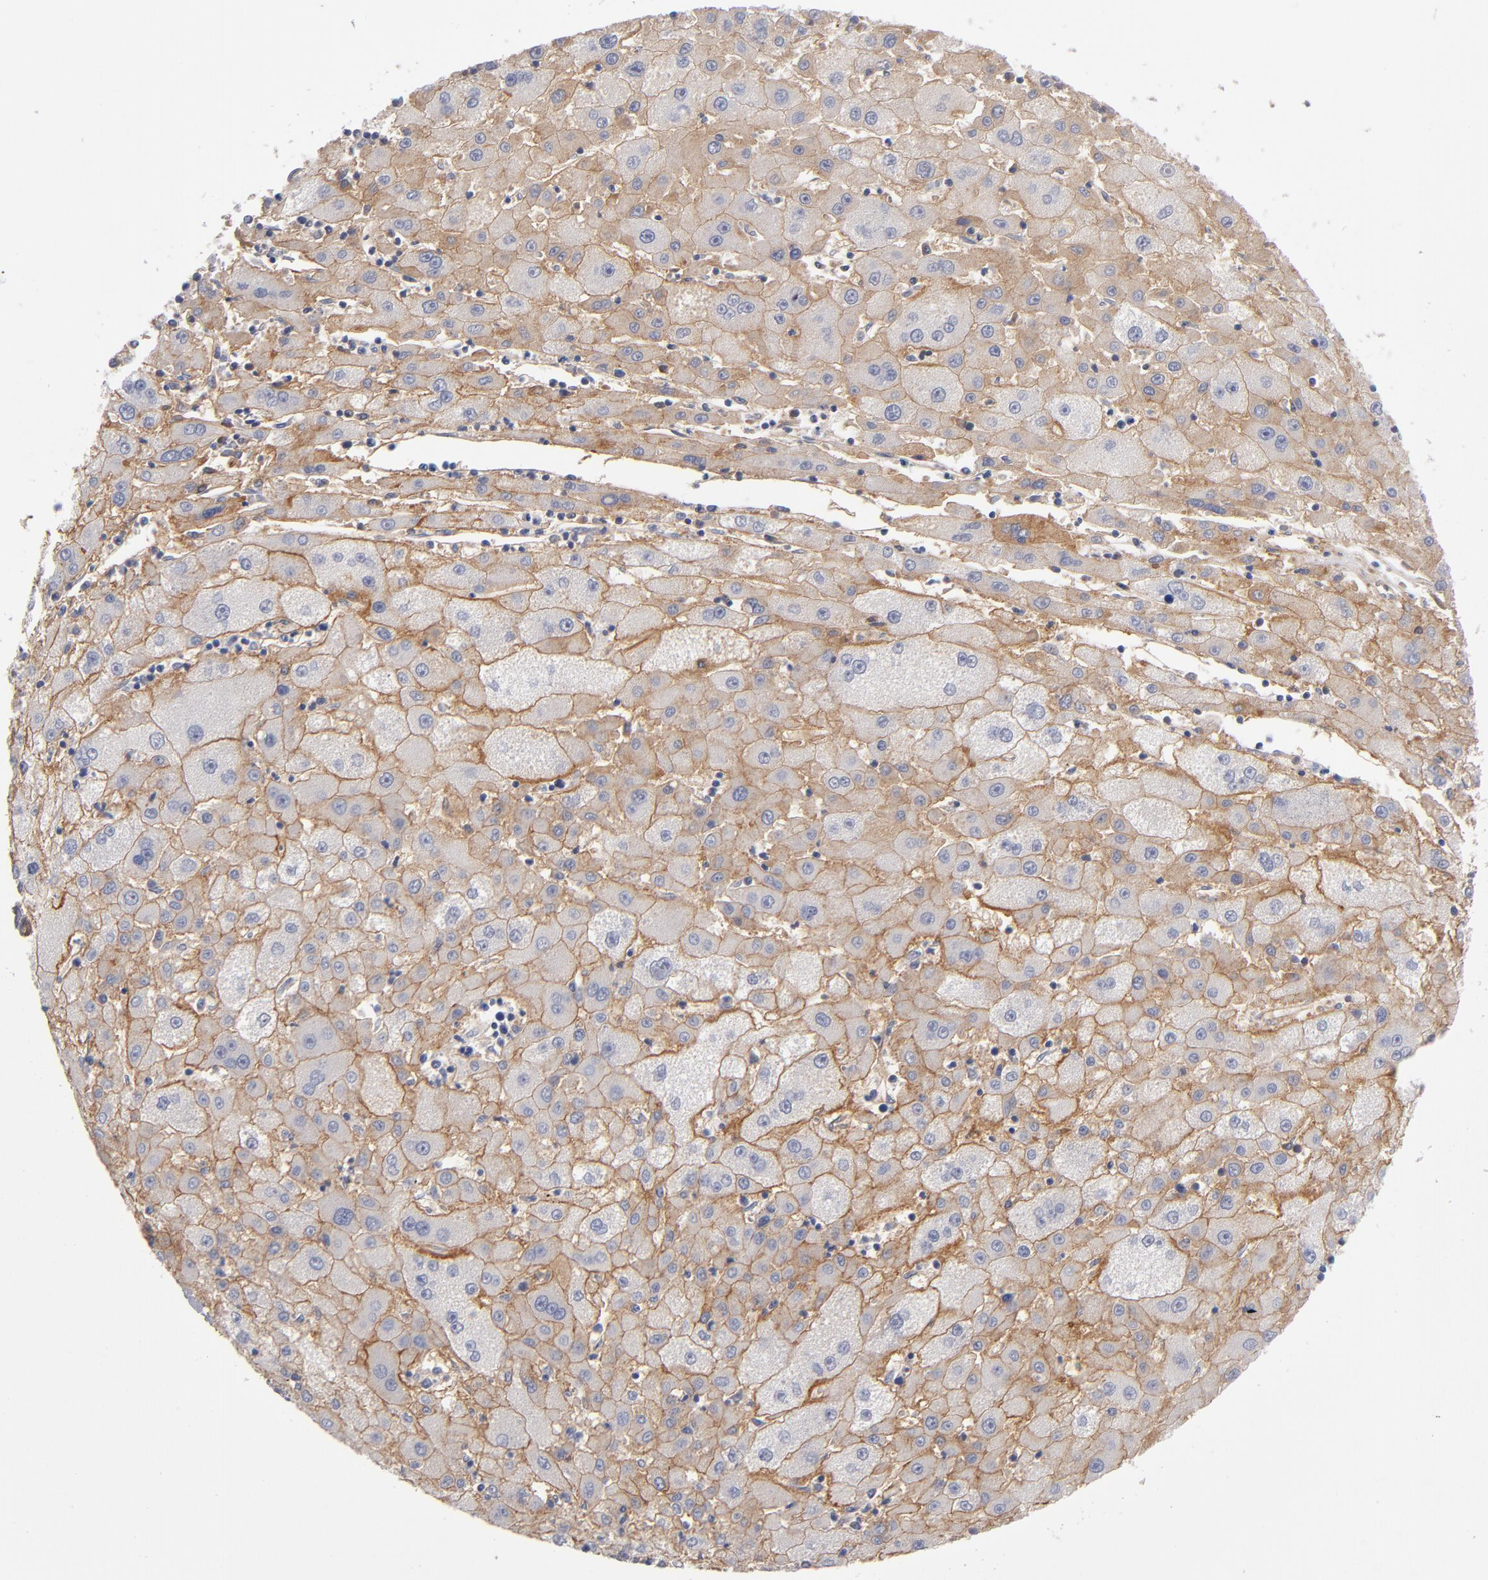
{"staining": {"intensity": "moderate", "quantity": ">75%", "location": "cytoplasmic/membranous"}, "tissue": "liver cancer", "cell_type": "Tumor cells", "image_type": "cancer", "snomed": [{"axis": "morphology", "description": "Carcinoma, Hepatocellular, NOS"}, {"axis": "topography", "description": "Liver"}], "caption": "Hepatocellular carcinoma (liver) tissue demonstrates moderate cytoplasmic/membranous positivity in about >75% of tumor cells, visualized by immunohistochemistry. (DAB IHC with brightfield microscopy, high magnification).", "gene": "PLSCR4", "patient": {"sex": "male", "age": 72}}